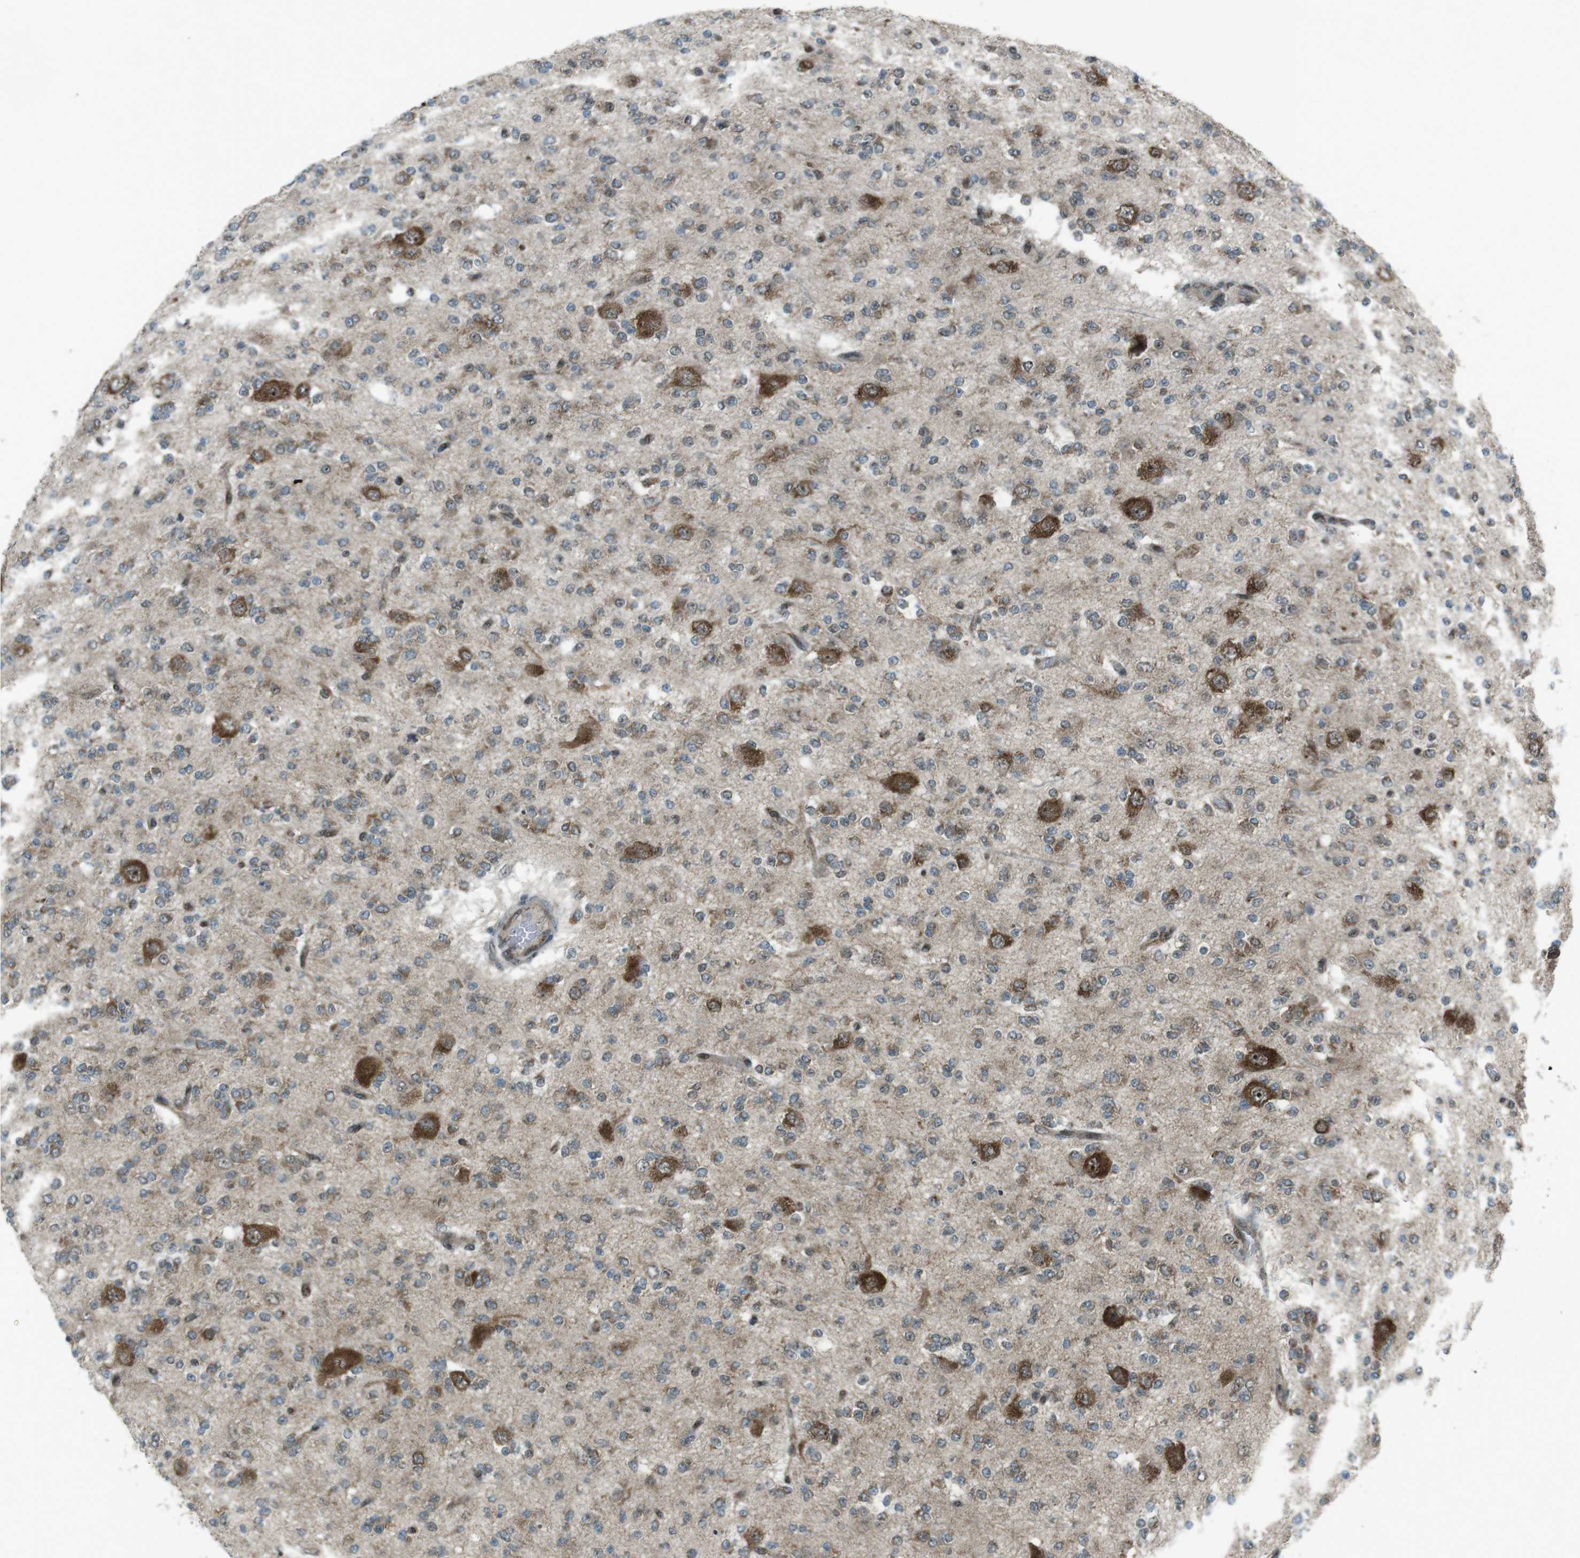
{"staining": {"intensity": "weak", "quantity": ">75%", "location": "cytoplasmic/membranous"}, "tissue": "glioma", "cell_type": "Tumor cells", "image_type": "cancer", "snomed": [{"axis": "morphology", "description": "Glioma, malignant, Low grade"}, {"axis": "topography", "description": "Brain"}], "caption": "A histopathology image showing weak cytoplasmic/membranous staining in approximately >75% of tumor cells in glioma, as visualized by brown immunohistochemical staining.", "gene": "CSNK1D", "patient": {"sex": "male", "age": 38}}